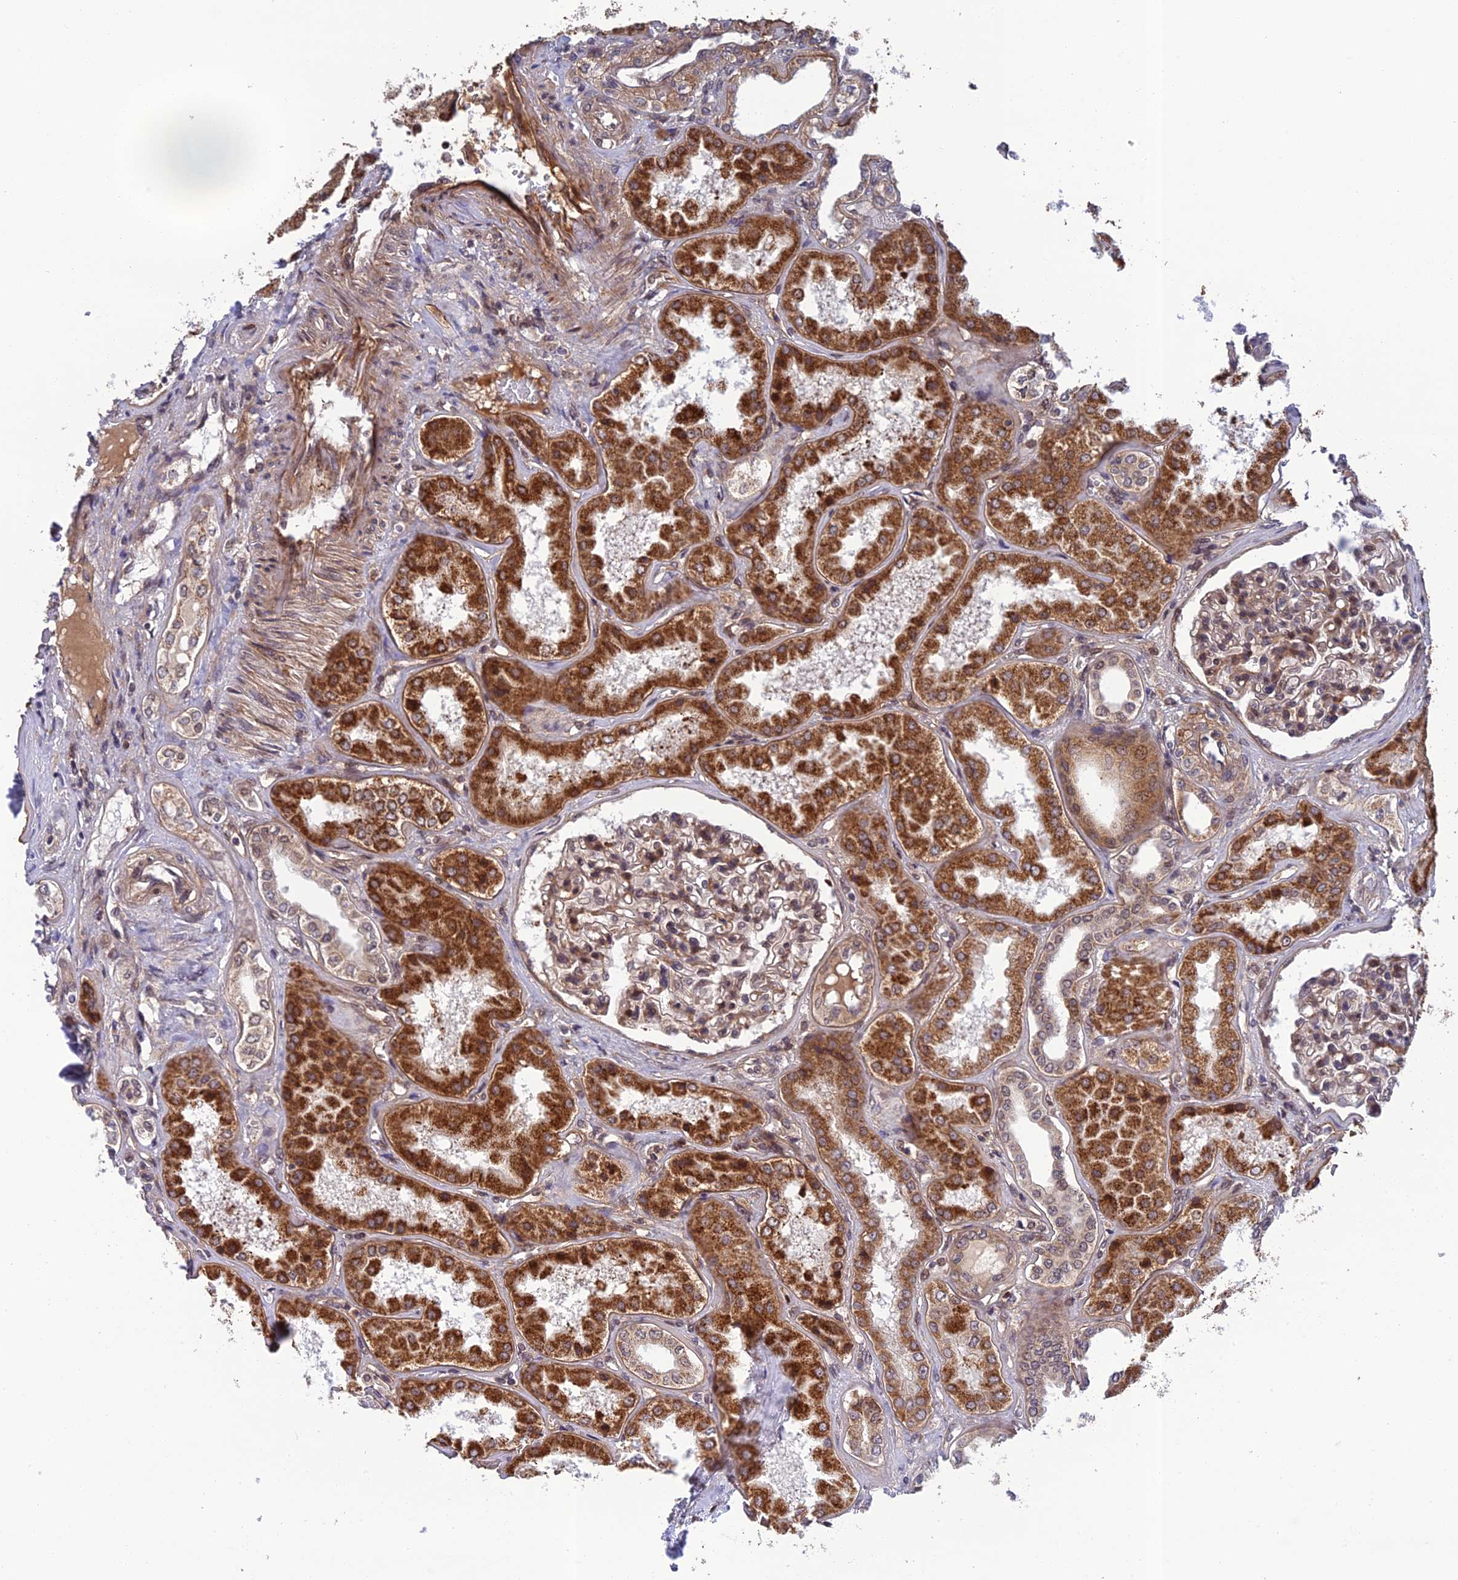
{"staining": {"intensity": "moderate", "quantity": ">75%", "location": "cytoplasmic/membranous,nuclear"}, "tissue": "kidney", "cell_type": "Cells in glomeruli", "image_type": "normal", "snomed": [{"axis": "morphology", "description": "Normal tissue, NOS"}, {"axis": "topography", "description": "Kidney"}], "caption": "An image of human kidney stained for a protein displays moderate cytoplasmic/membranous,nuclear brown staining in cells in glomeruli. (Brightfield microscopy of DAB IHC at high magnification).", "gene": "REXO1", "patient": {"sex": "female", "age": 56}}